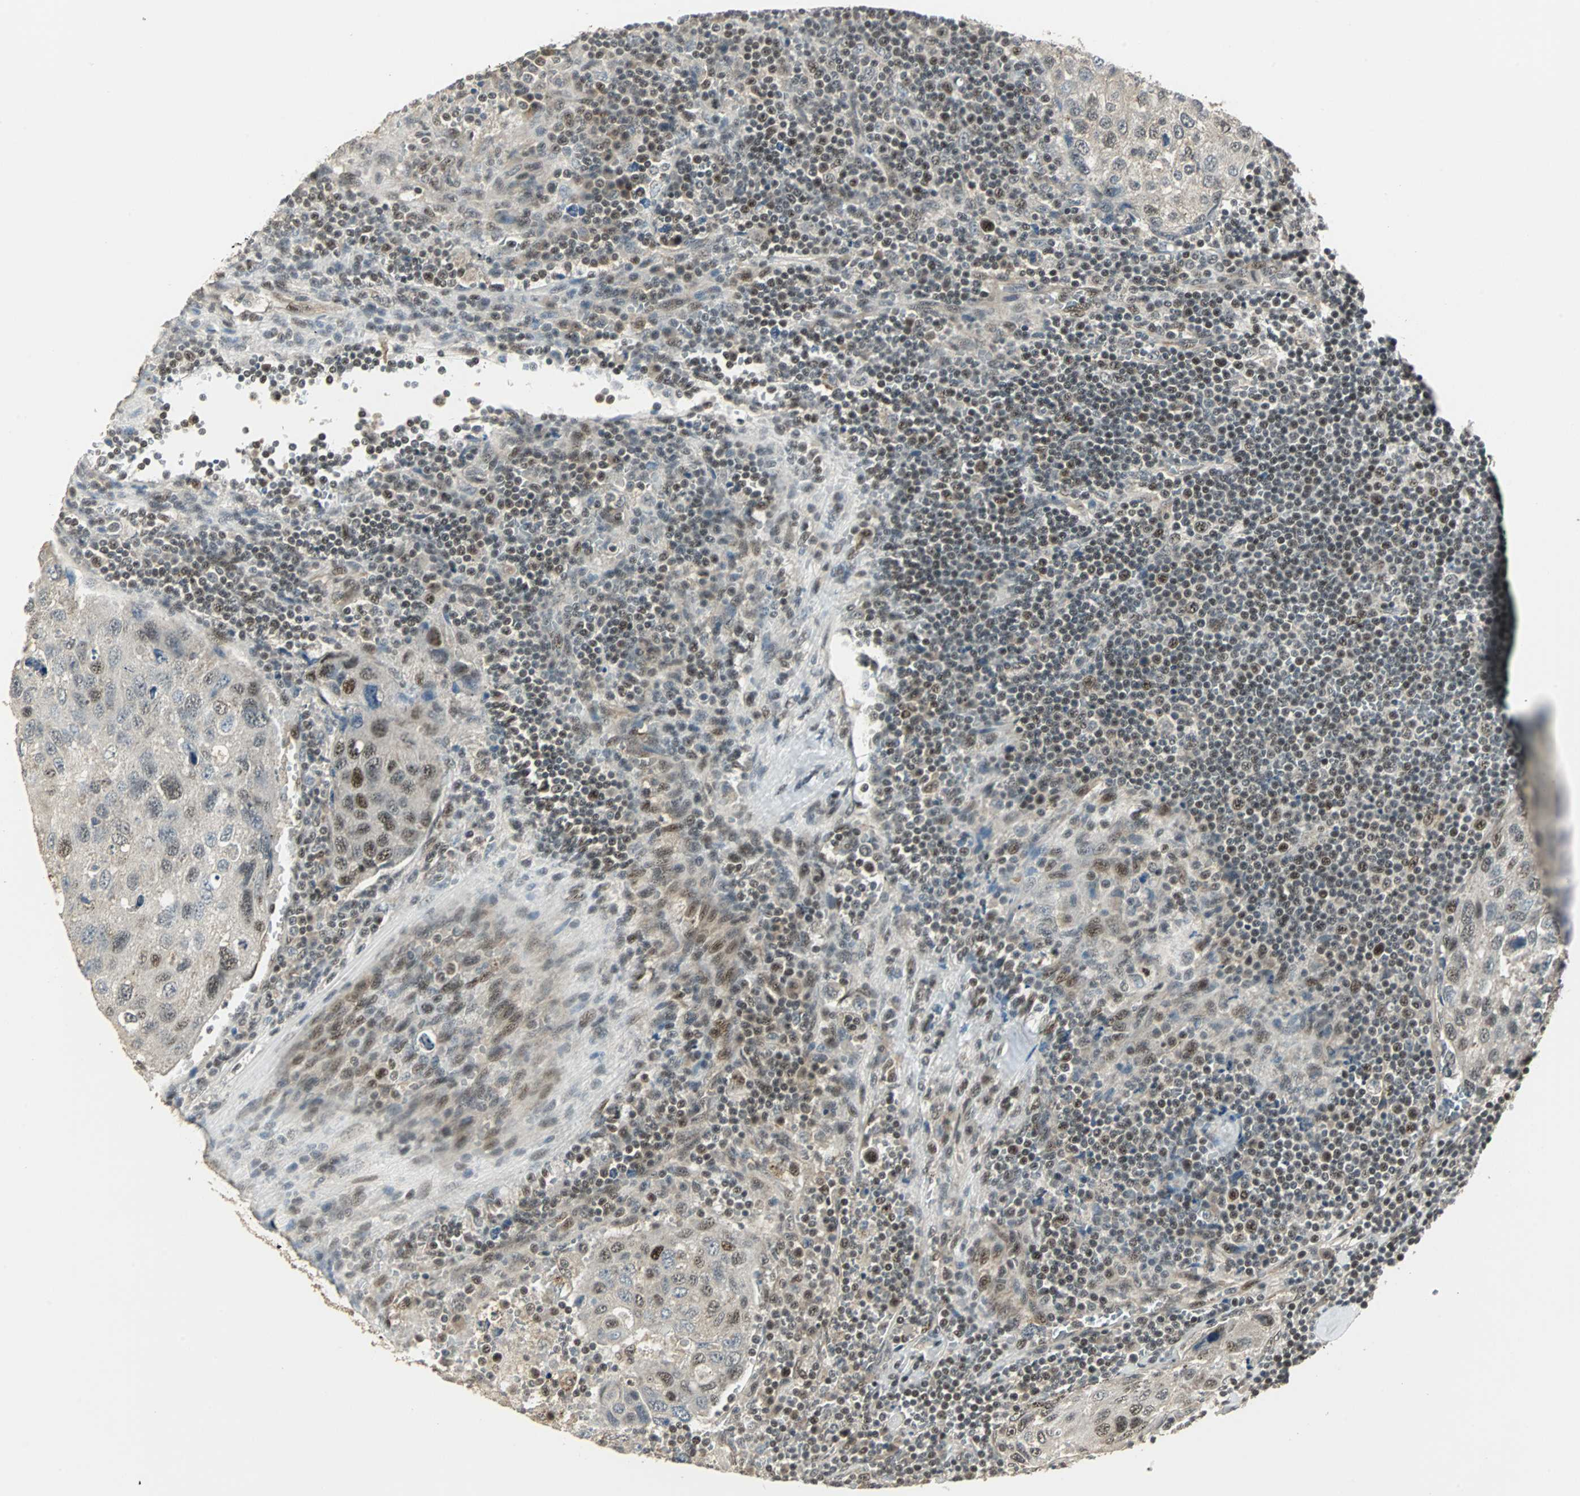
{"staining": {"intensity": "strong", "quantity": "25%-75%", "location": "nuclear"}, "tissue": "urothelial cancer", "cell_type": "Tumor cells", "image_type": "cancer", "snomed": [{"axis": "morphology", "description": "Urothelial carcinoma, High grade"}, {"axis": "topography", "description": "Lymph node"}, {"axis": "topography", "description": "Urinary bladder"}], "caption": "DAB (3,3'-diaminobenzidine) immunohistochemical staining of human urothelial cancer shows strong nuclear protein expression in about 25%-75% of tumor cells.", "gene": "MED4", "patient": {"sex": "male", "age": 51}}